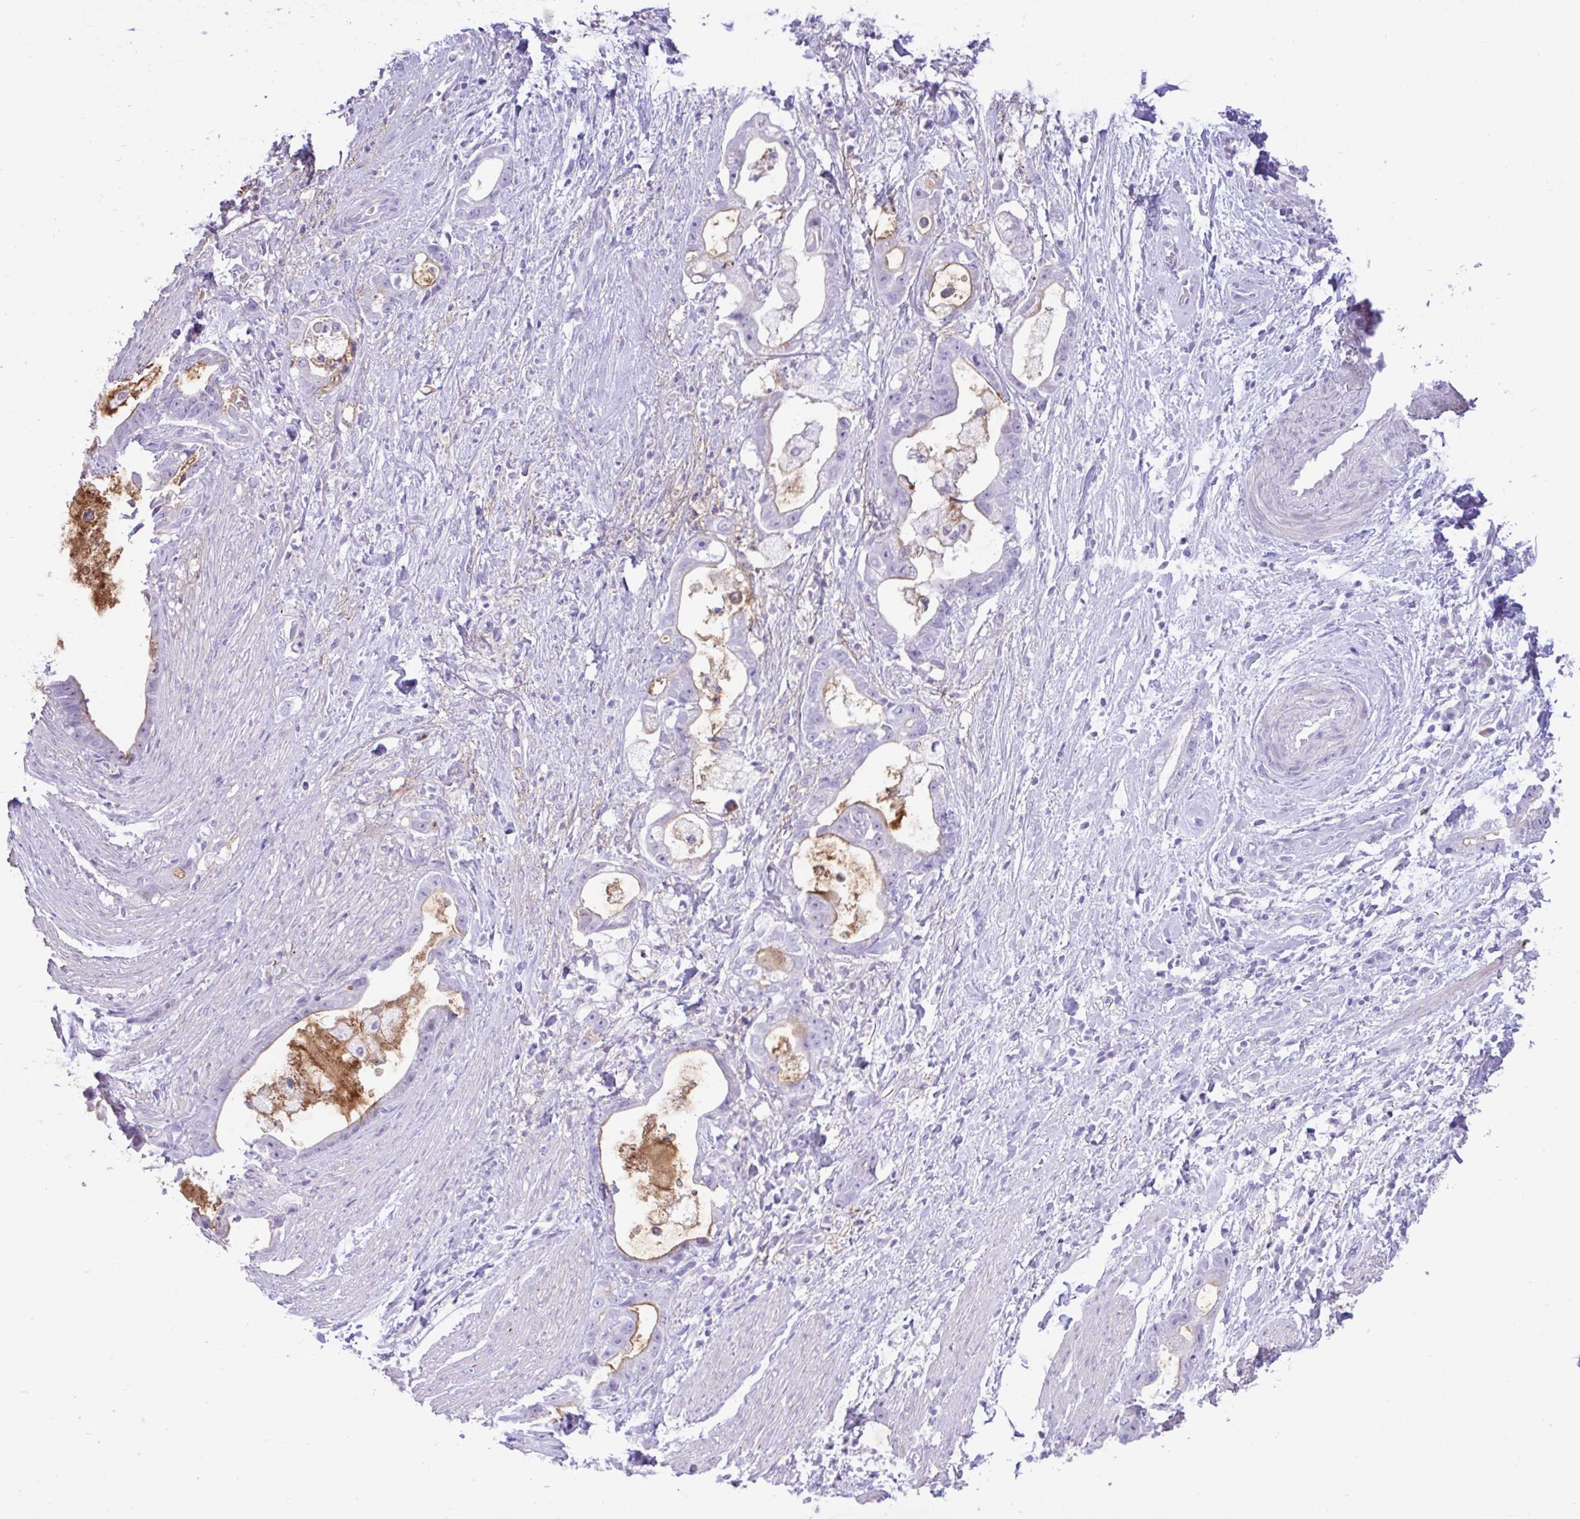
{"staining": {"intensity": "negative", "quantity": "none", "location": "none"}, "tissue": "stomach cancer", "cell_type": "Tumor cells", "image_type": "cancer", "snomed": [{"axis": "morphology", "description": "Adenocarcinoma, NOS"}, {"axis": "topography", "description": "Stomach"}], "caption": "Immunohistochemistry photomicrograph of neoplastic tissue: human adenocarcinoma (stomach) stained with DAB exhibits no significant protein expression in tumor cells. (Stains: DAB (3,3'-diaminobenzidine) immunohistochemistry with hematoxylin counter stain, Microscopy: brightfield microscopy at high magnification).", "gene": "REEP1", "patient": {"sex": "male", "age": 55}}